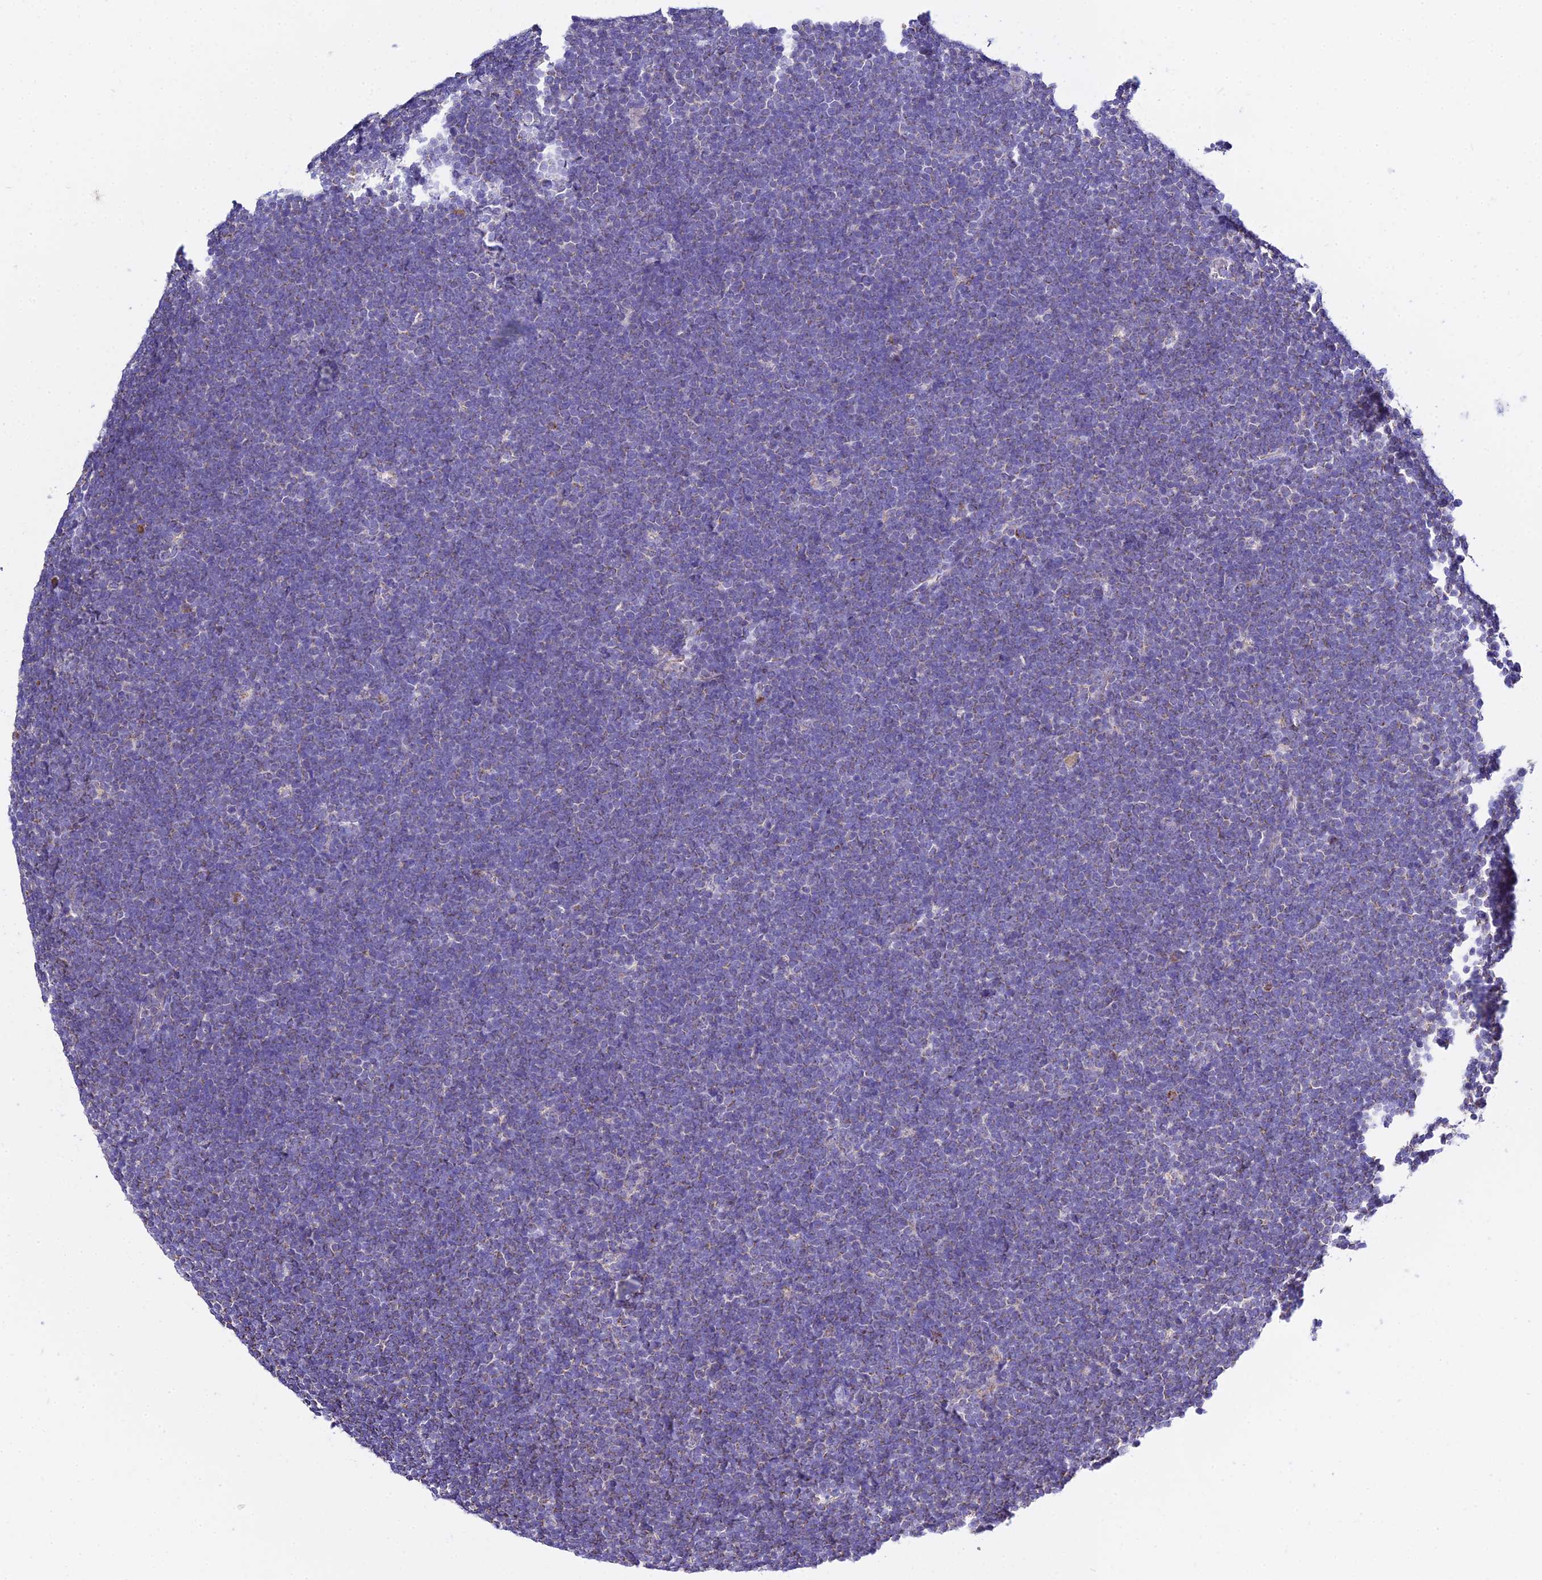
{"staining": {"intensity": "negative", "quantity": "none", "location": "none"}, "tissue": "lymphoma", "cell_type": "Tumor cells", "image_type": "cancer", "snomed": [{"axis": "morphology", "description": "Malignant lymphoma, non-Hodgkin's type, High grade"}, {"axis": "topography", "description": "Lymph node"}], "caption": "Tumor cells are negative for protein expression in human high-grade malignant lymphoma, non-Hodgkin's type. (DAB (3,3'-diaminobenzidine) immunohistochemistry (IHC) visualized using brightfield microscopy, high magnification).", "gene": "TYW5", "patient": {"sex": "male", "age": 13}}